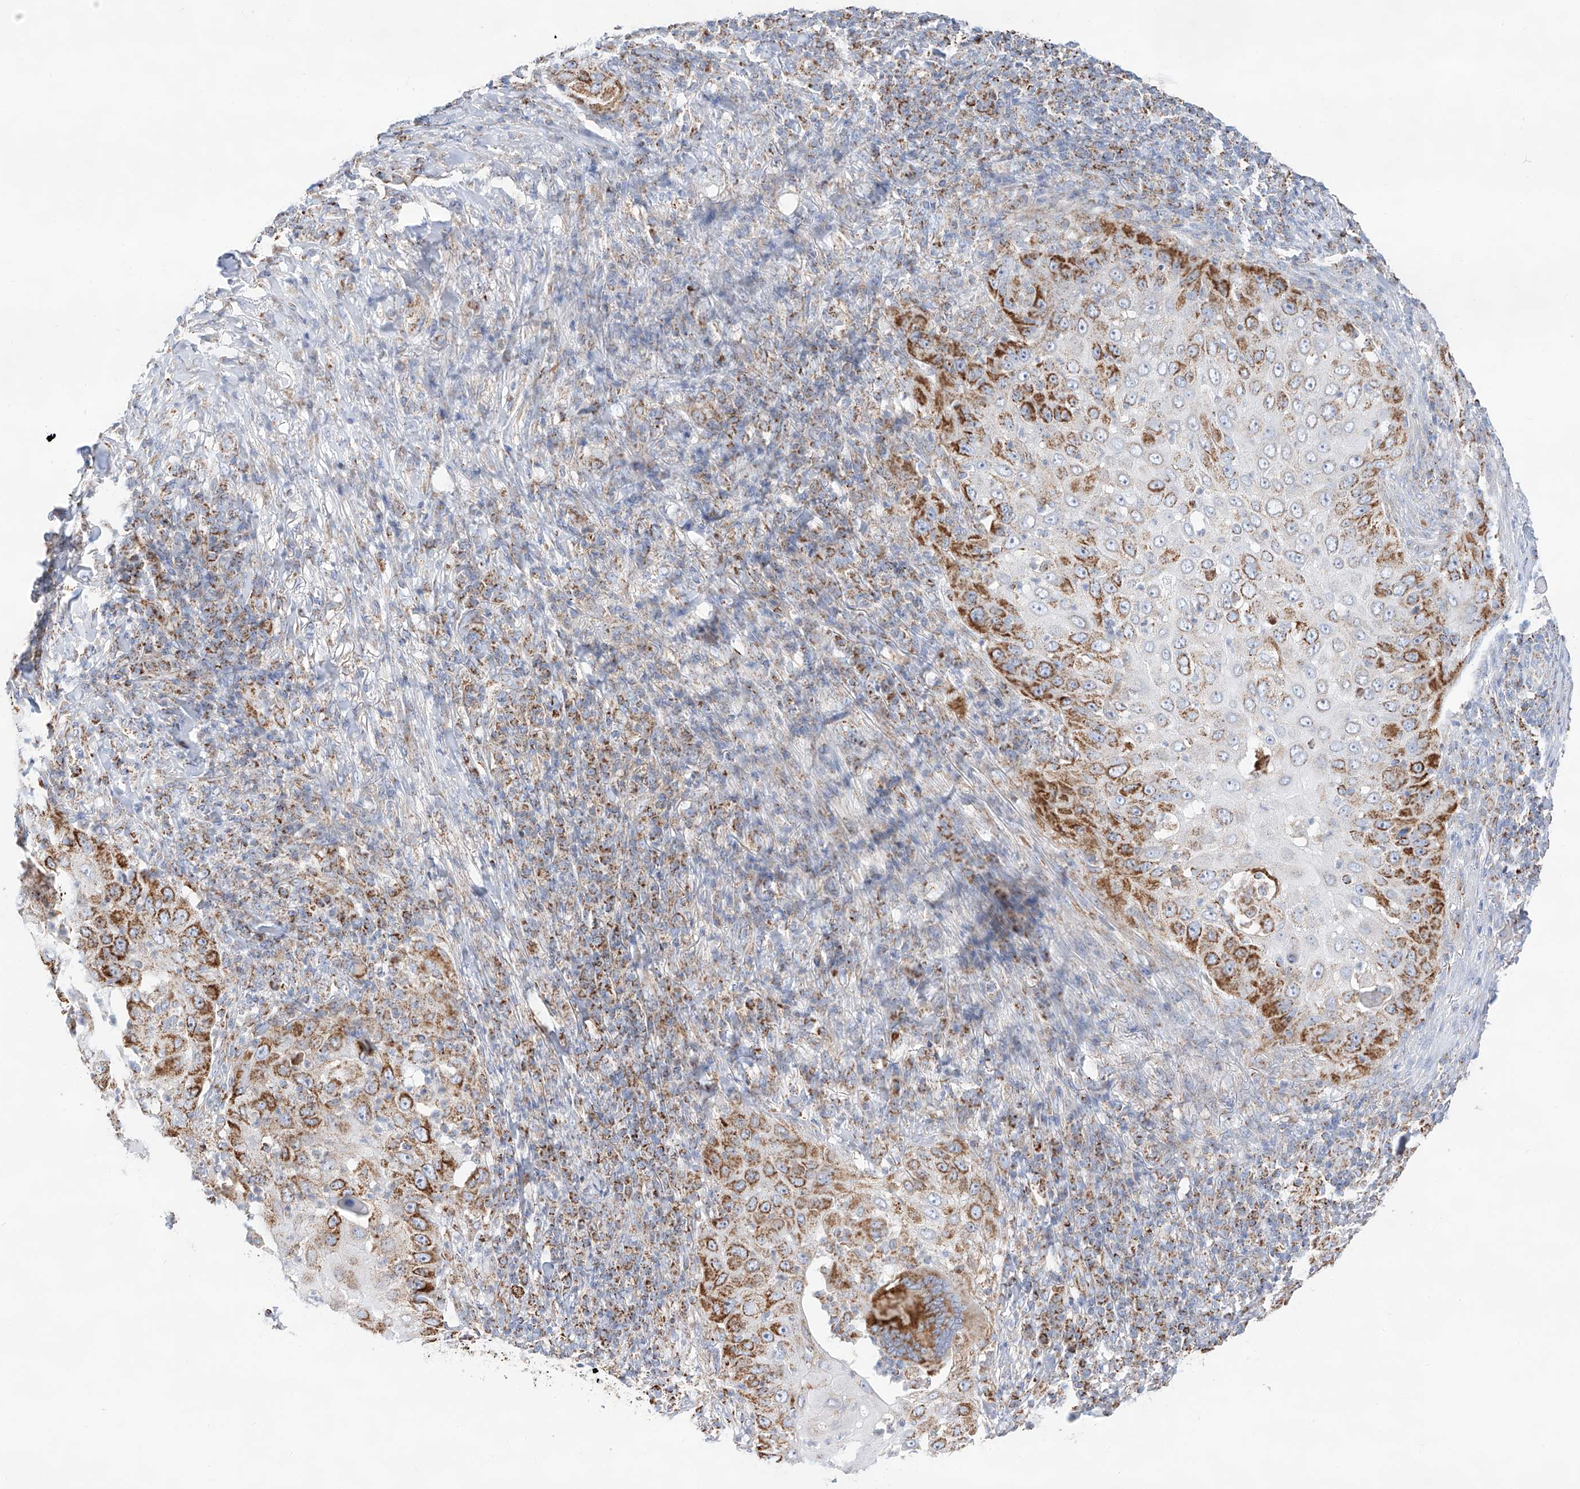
{"staining": {"intensity": "moderate", "quantity": ">75%", "location": "cytoplasmic/membranous"}, "tissue": "skin cancer", "cell_type": "Tumor cells", "image_type": "cancer", "snomed": [{"axis": "morphology", "description": "Squamous cell carcinoma, NOS"}, {"axis": "topography", "description": "Skin"}], "caption": "DAB (3,3'-diaminobenzidine) immunohistochemical staining of human squamous cell carcinoma (skin) displays moderate cytoplasmic/membranous protein staining in about >75% of tumor cells. The staining was performed using DAB, with brown indicating positive protein expression. Nuclei are stained blue with hematoxylin.", "gene": "TTC27", "patient": {"sex": "female", "age": 44}}